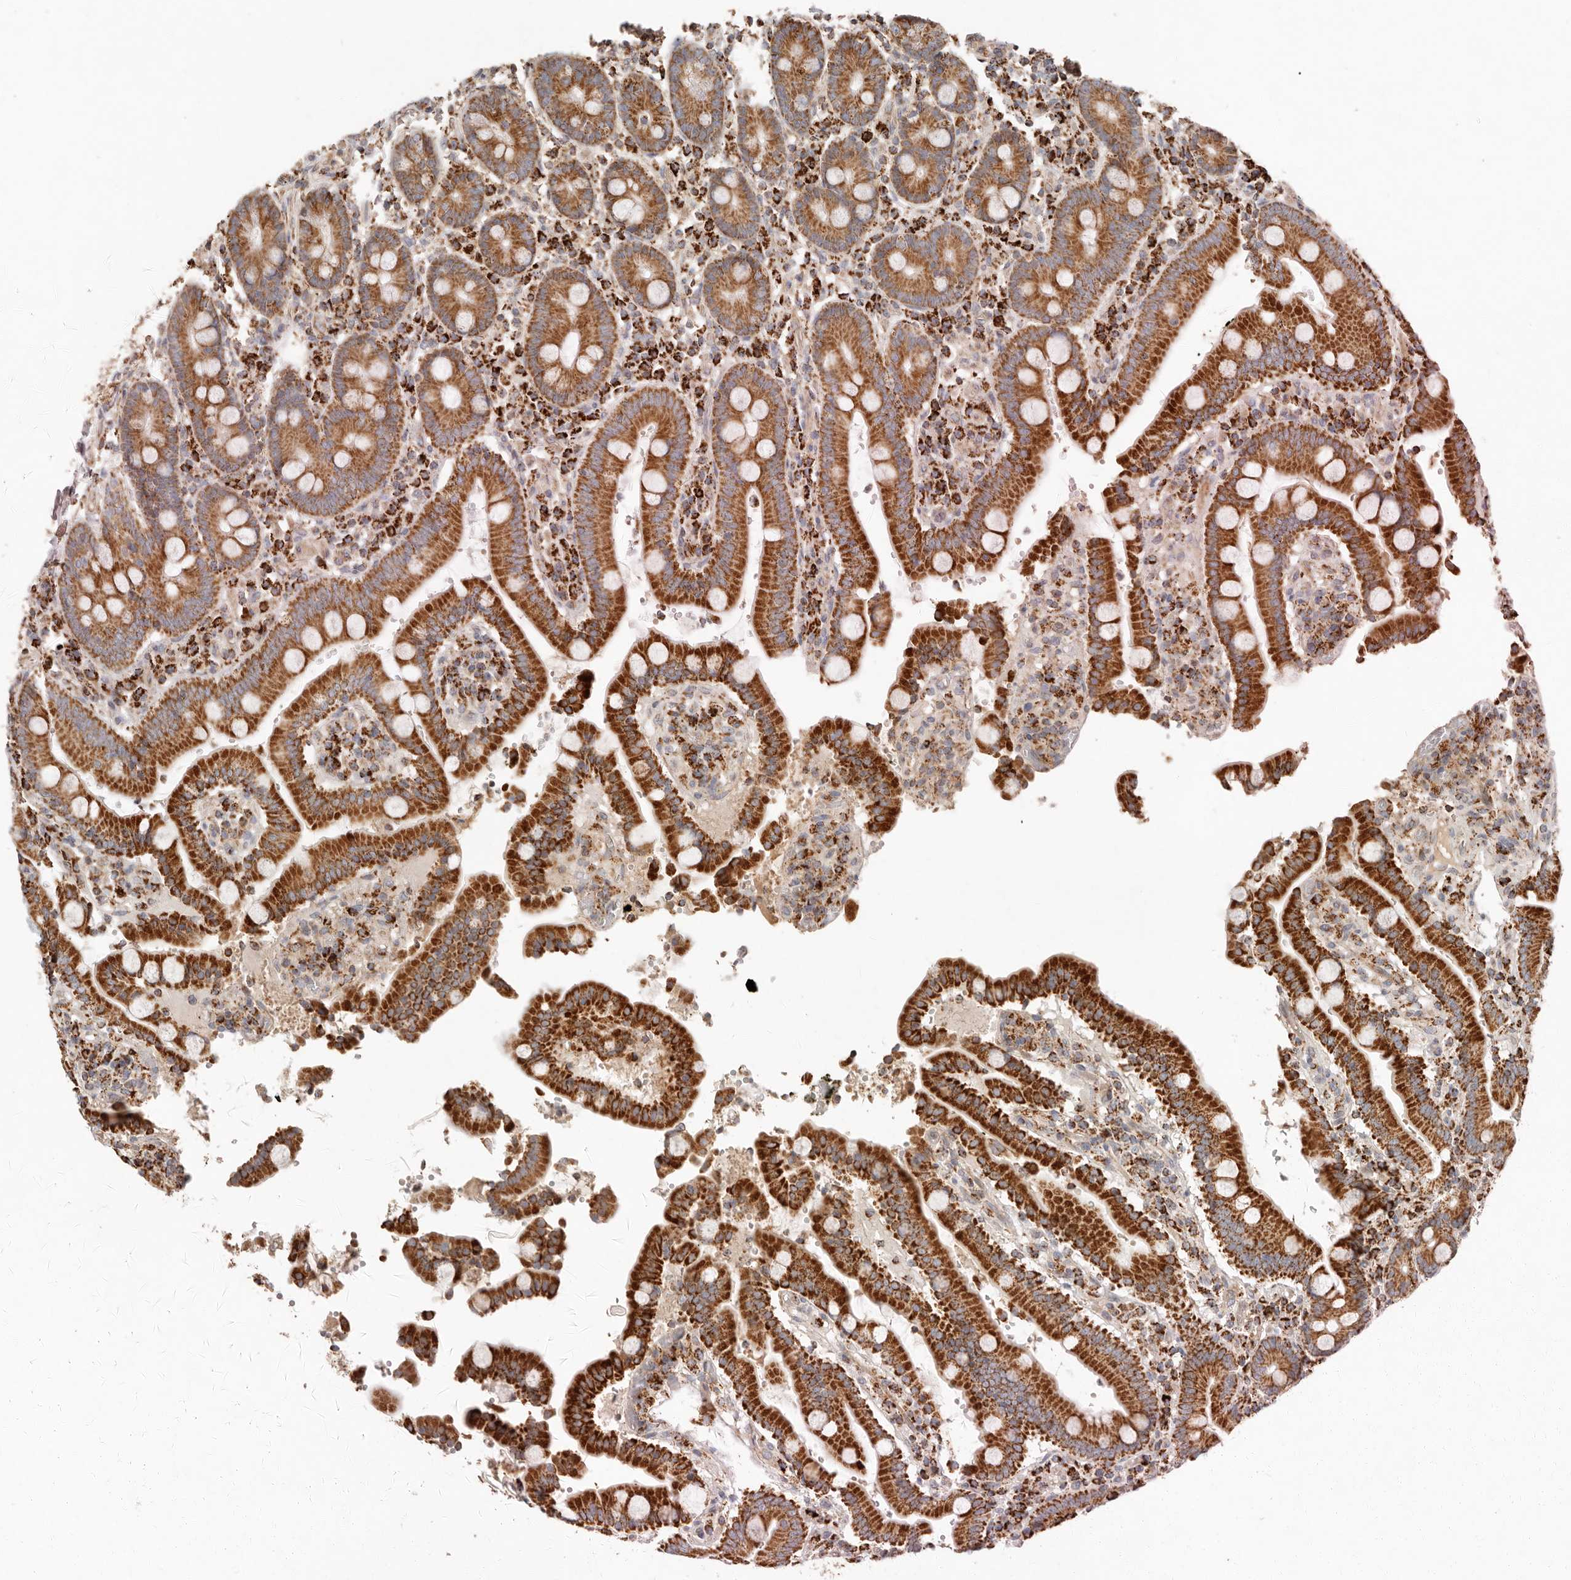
{"staining": {"intensity": "strong", "quantity": ">75%", "location": "cytoplasmic/membranous"}, "tissue": "duodenum", "cell_type": "Glandular cells", "image_type": "normal", "snomed": [{"axis": "morphology", "description": "Normal tissue, NOS"}, {"axis": "topography", "description": "Small intestine, NOS"}], "caption": "This is a micrograph of immunohistochemistry staining of unremarkable duodenum, which shows strong expression in the cytoplasmic/membranous of glandular cells.", "gene": "ARHGEF10L", "patient": {"sex": "female", "age": 71}}